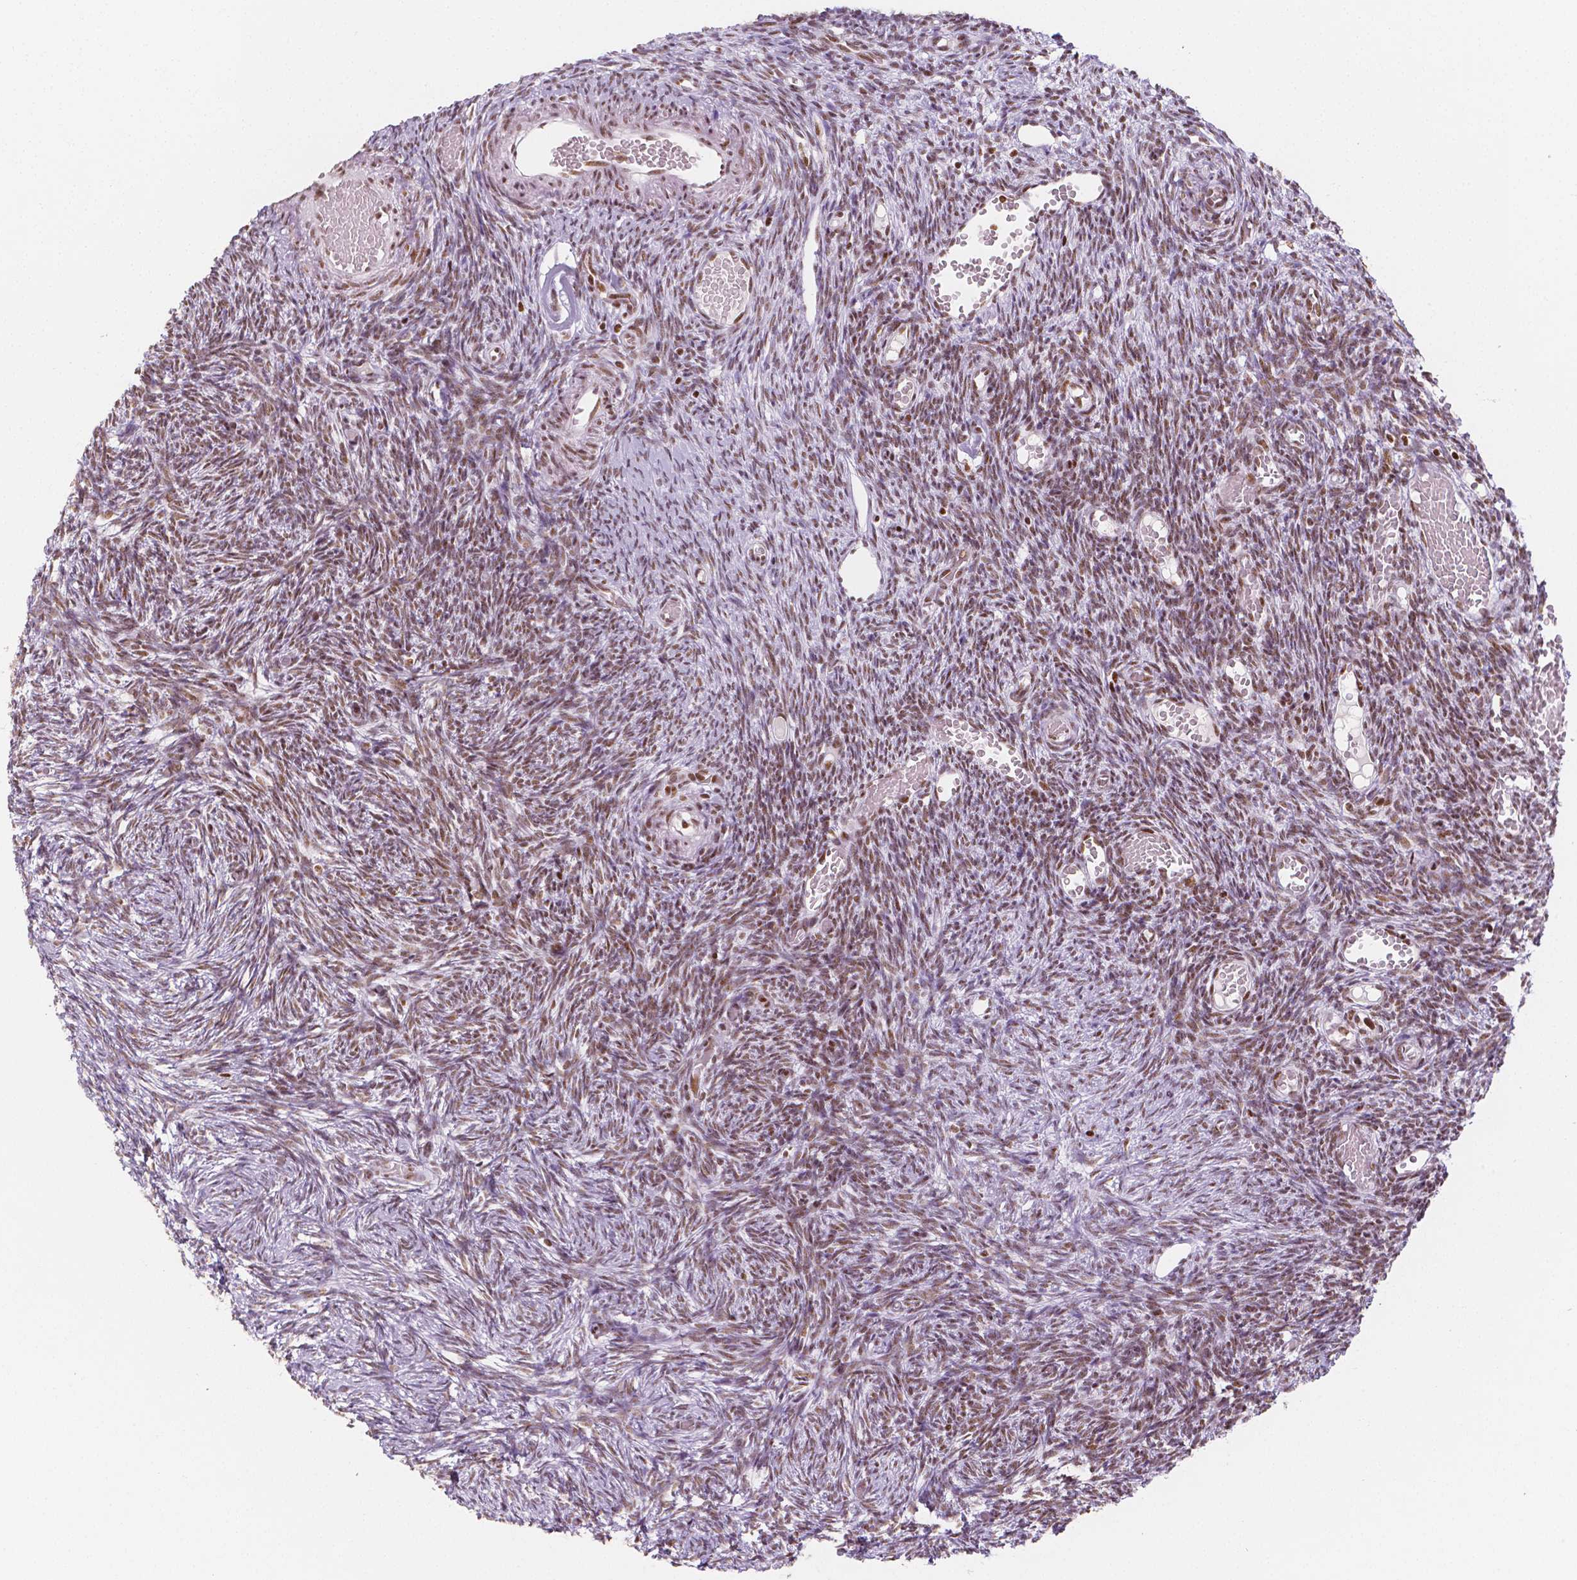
{"staining": {"intensity": "moderate", "quantity": "25%-75%", "location": "nuclear"}, "tissue": "ovary", "cell_type": "Ovarian stroma cells", "image_type": "normal", "snomed": [{"axis": "morphology", "description": "Normal tissue, NOS"}, {"axis": "topography", "description": "Ovary"}], "caption": "Protein analysis of normal ovary demonstrates moderate nuclear staining in about 25%-75% of ovarian stroma cells. The protein of interest is shown in brown color, while the nuclei are stained blue.", "gene": "HDAC1", "patient": {"sex": "female", "age": 39}}